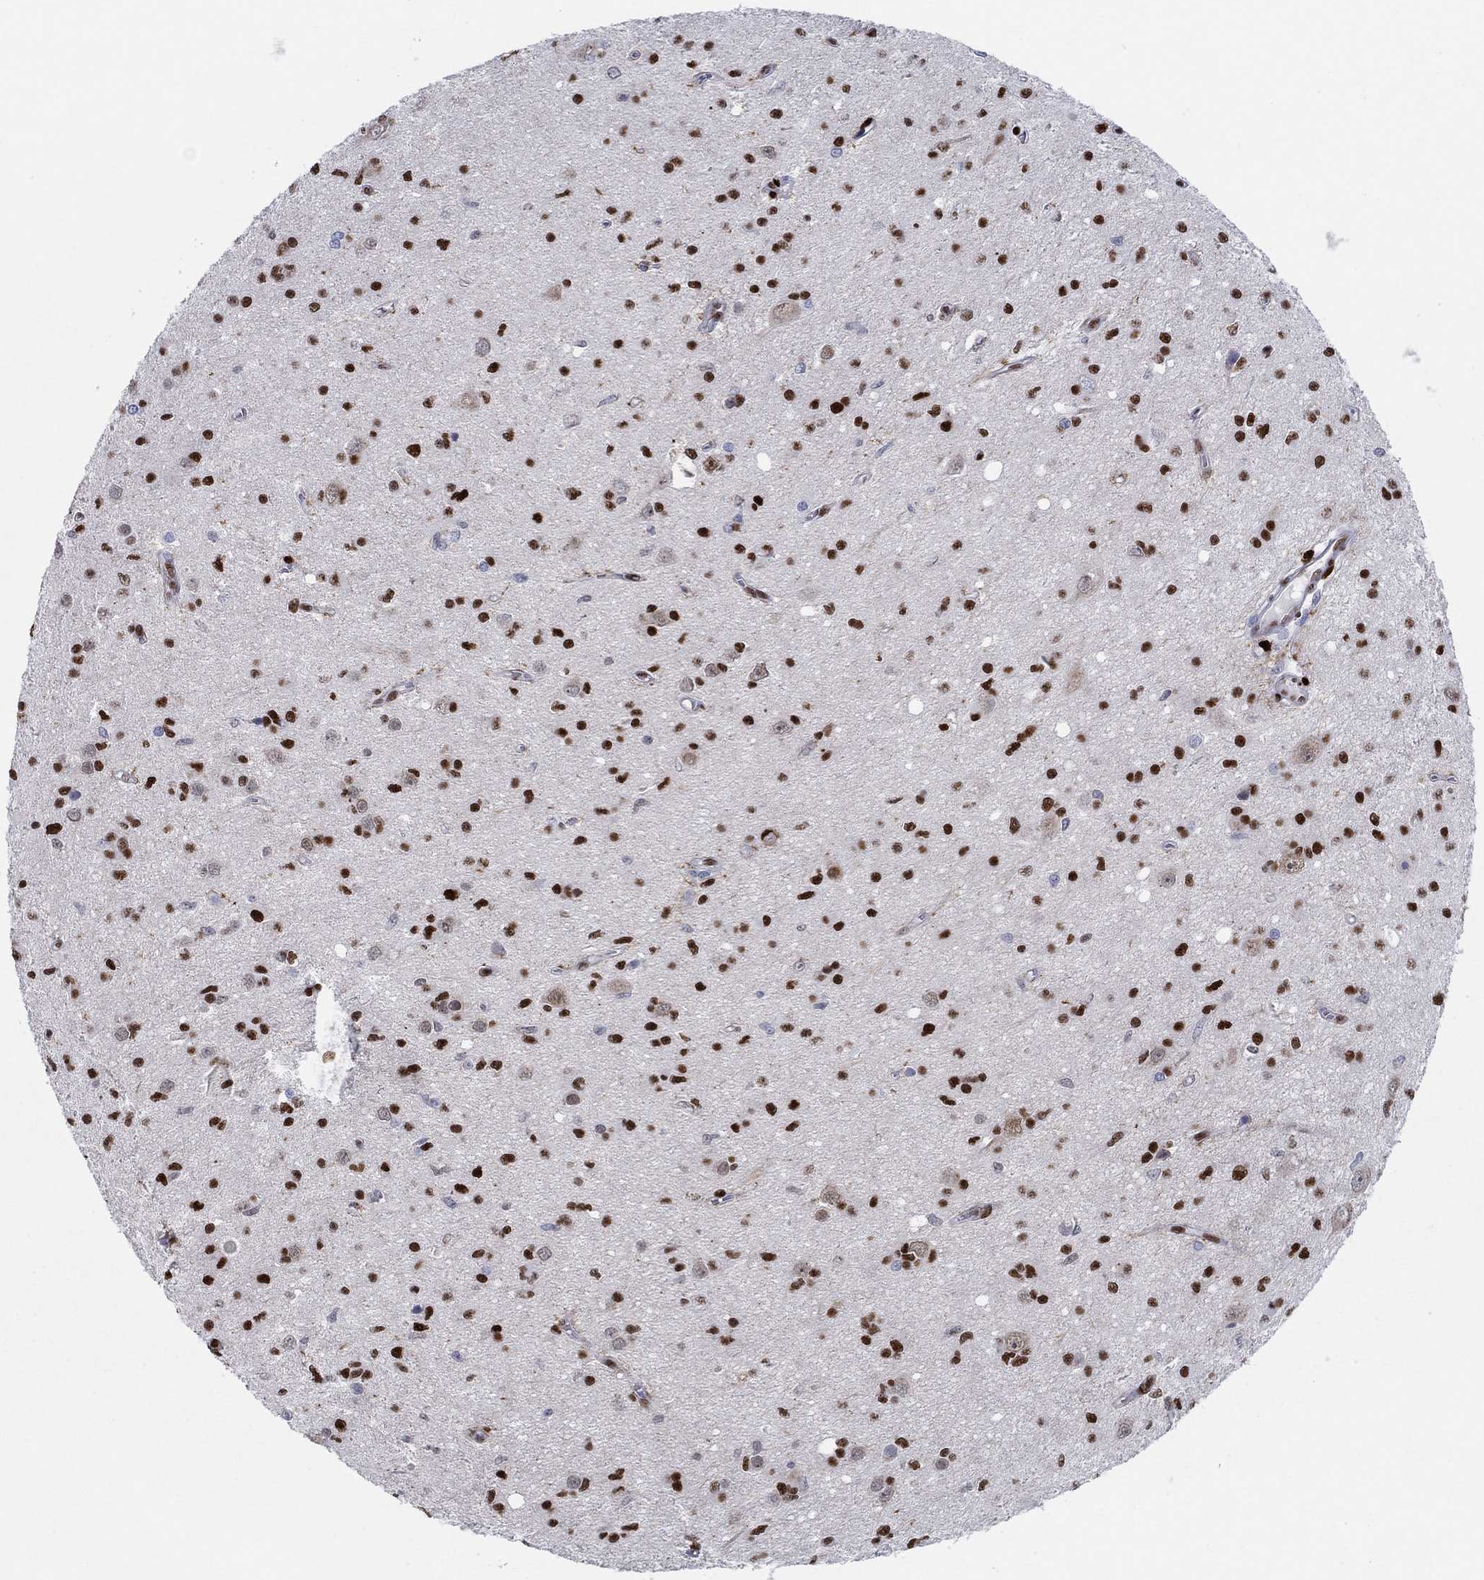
{"staining": {"intensity": "strong", "quantity": ">75%", "location": "nuclear"}, "tissue": "glioma", "cell_type": "Tumor cells", "image_type": "cancer", "snomed": [{"axis": "morphology", "description": "Glioma, malignant, Low grade"}, {"axis": "topography", "description": "Brain"}], "caption": "This is a photomicrograph of immunohistochemistry staining of glioma, which shows strong expression in the nuclear of tumor cells.", "gene": "ZEB1", "patient": {"sex": "female", "age": 45}}